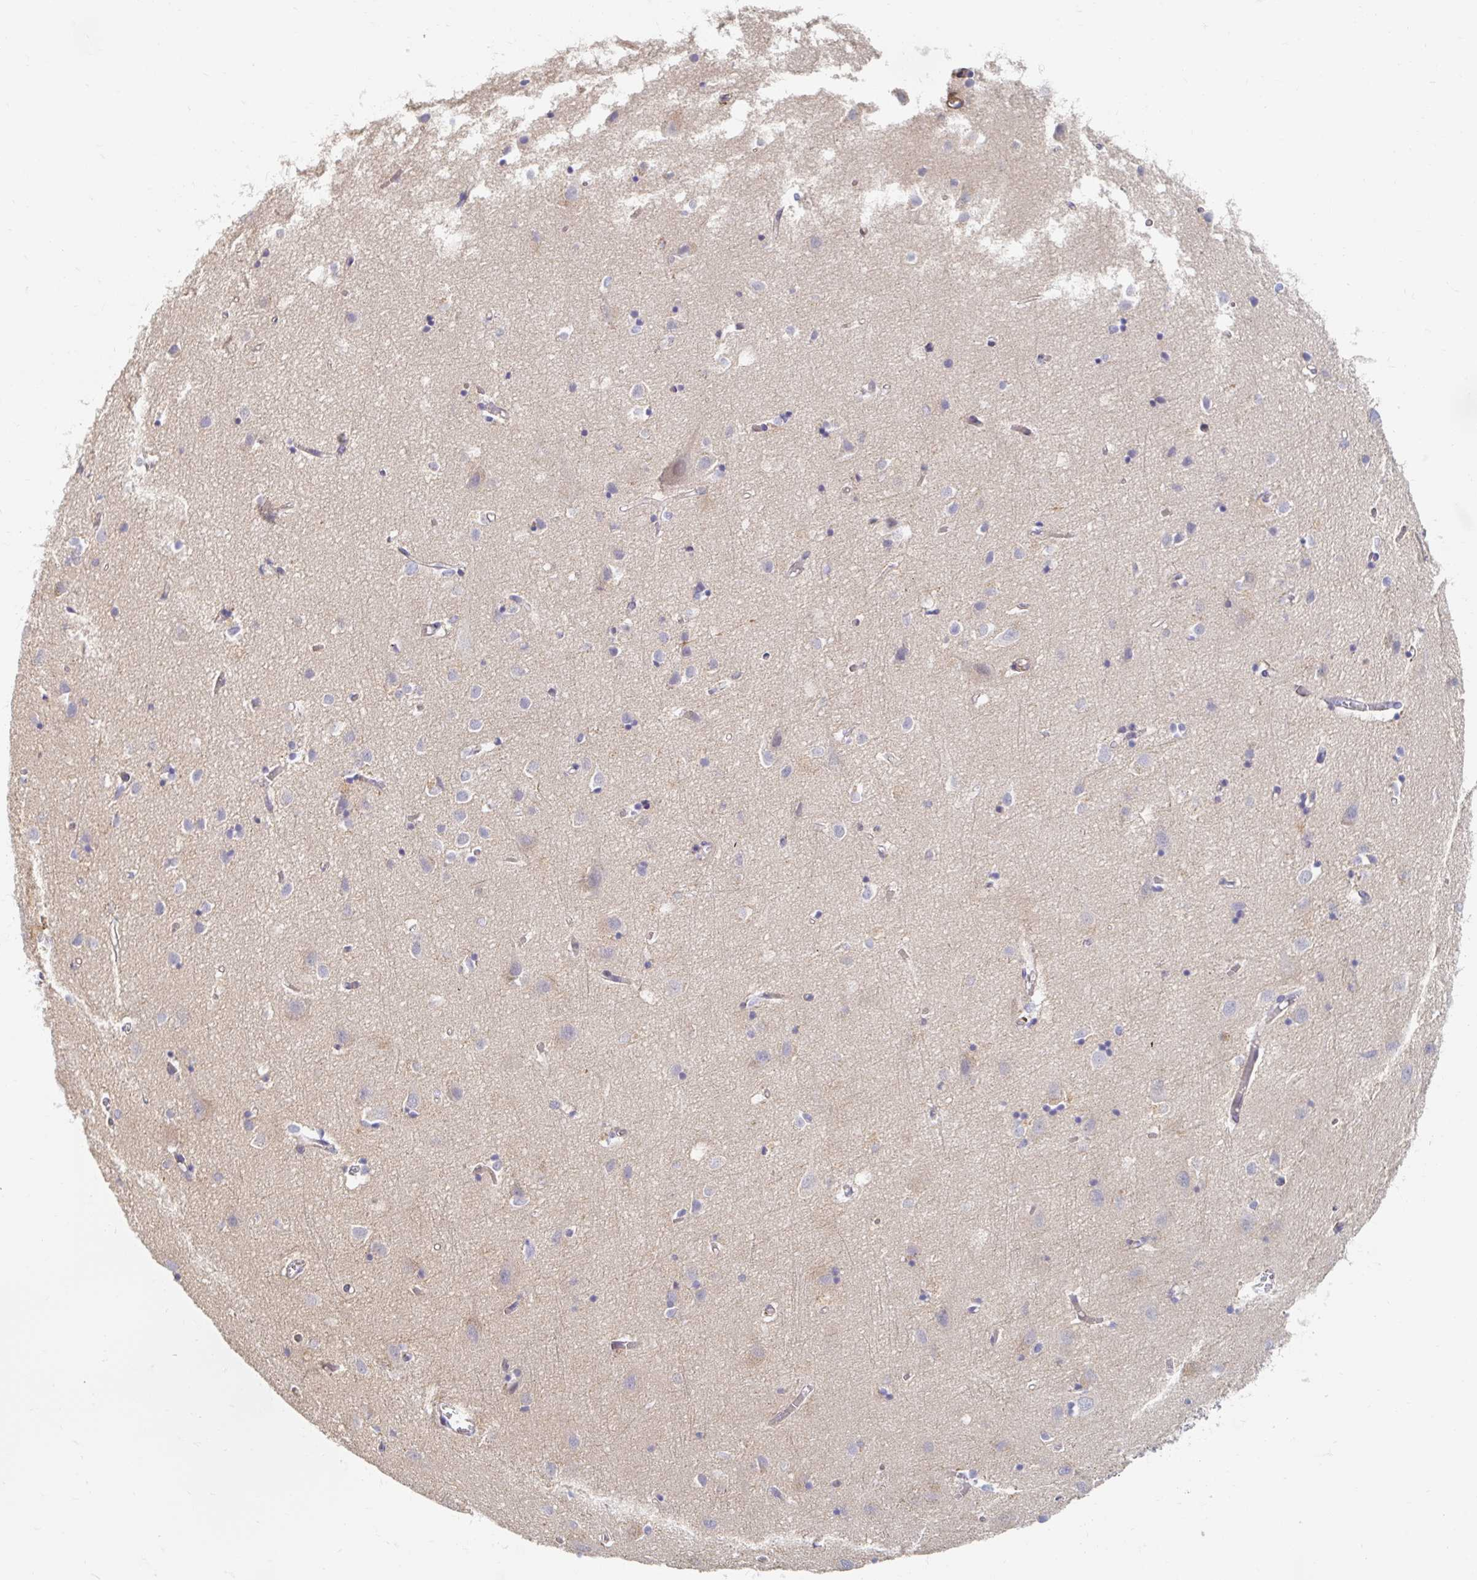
{"staining": {"intensity": "weak", "quantity": "25%-75%", "location": "cytoplasmic/membranous"}, "tissue": "cerebral cortex", "cell_type": "Endothelial cells", "image_type": "normal", "snomed": [{"axis": "morphology", "description": "Normal tissue, NOS"}, {"axis": "topography", "description": "Cerebral cortex"}], "caption": "A brown stain labels weak cytoplasmic/membranous positivity of a protein in endothelial cells of benign cerebral cortex.", "gene": "MYLK2", "patient": {"sex": "male", "age": 70}}